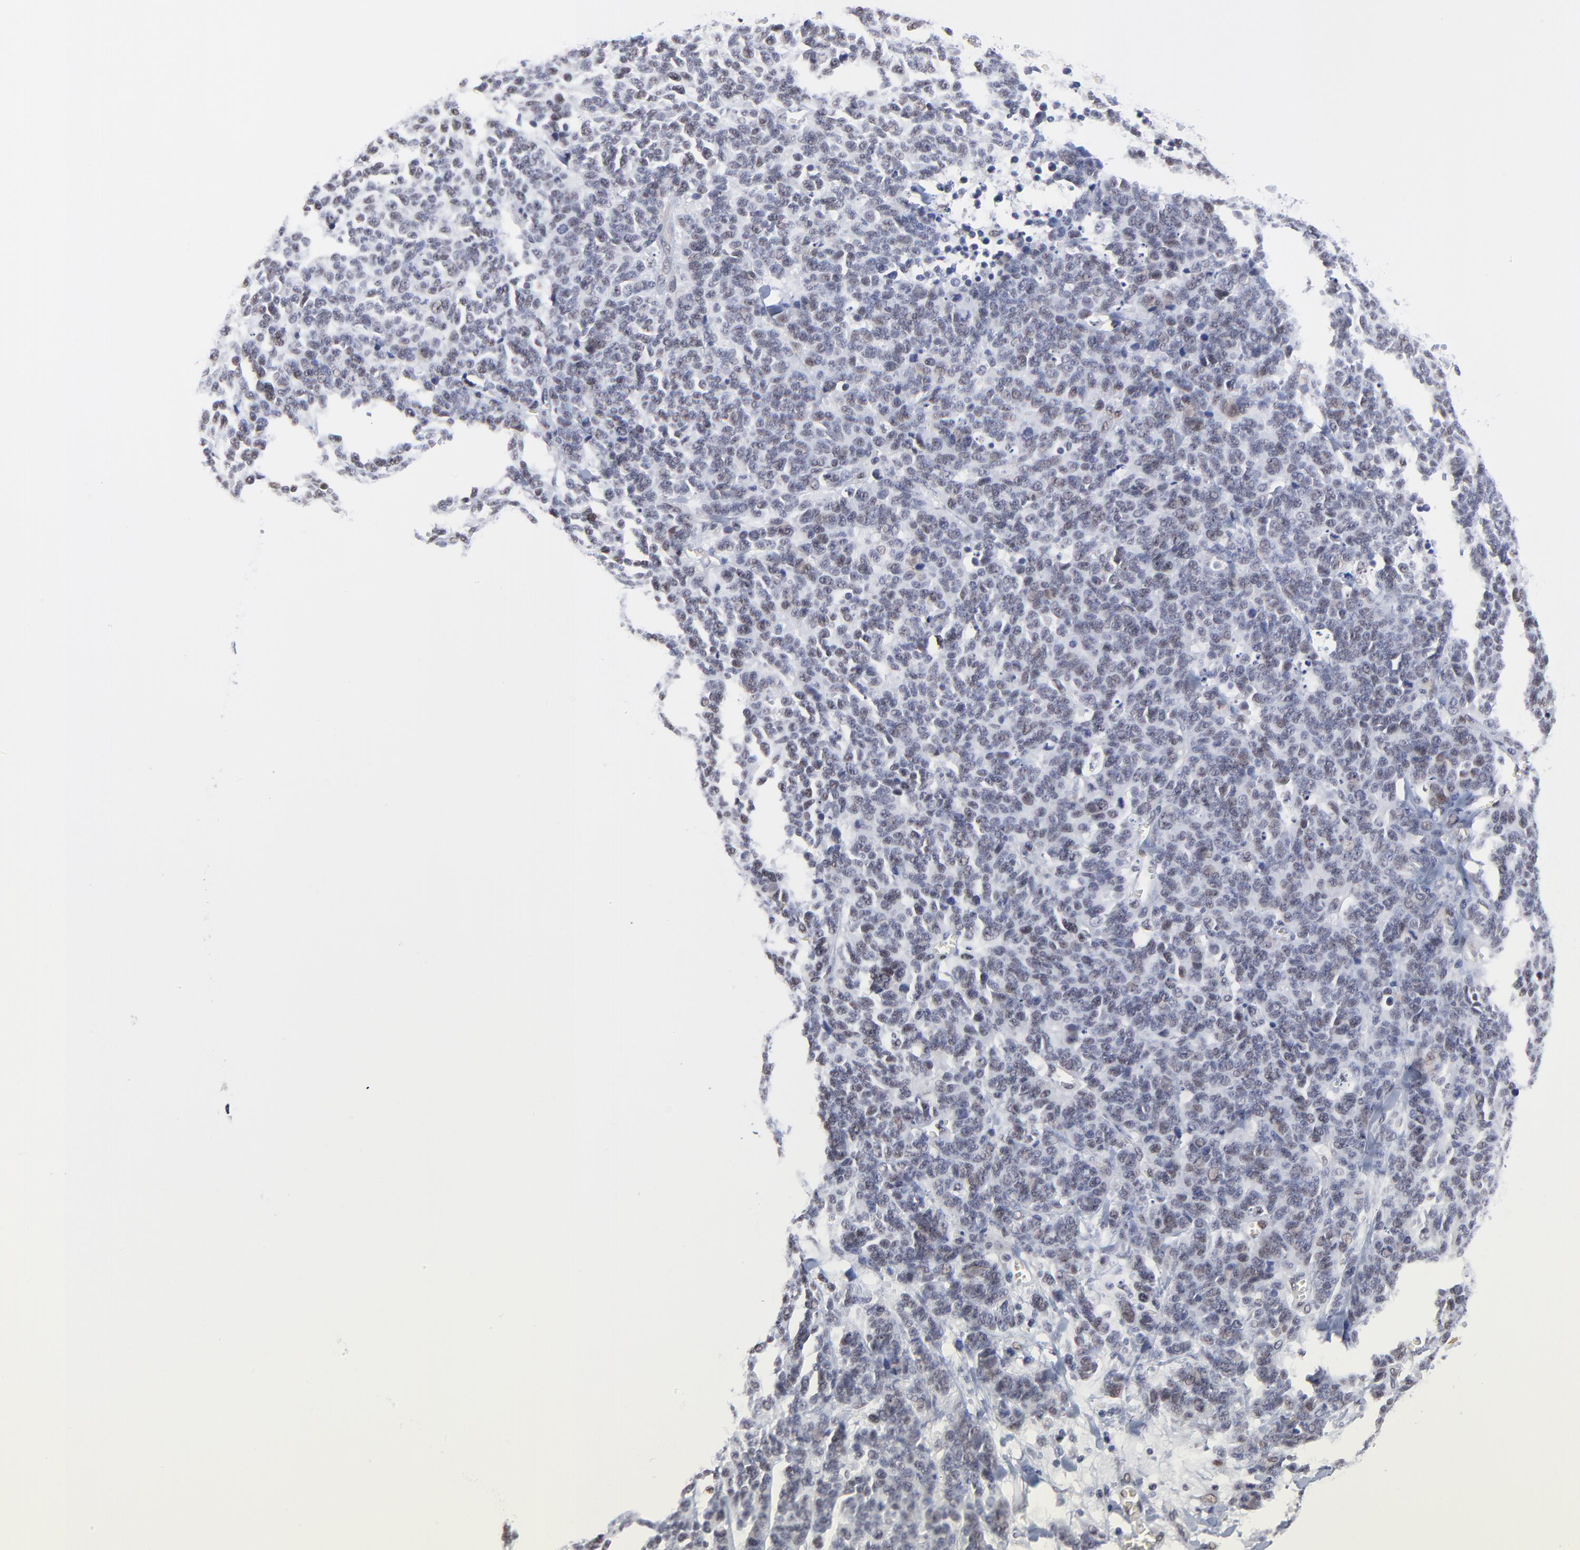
{"staining": {"intensity": "negative", "quantity": "none", "location": "none"}, "tissue": "lung cancer", "cell_type": "Tumor cells", "image_type": "cancer", "snomed": [{"axis": "morphology", "description": "Neoplasm, malignant, NOS"}, {"axis": "topography", "description": "Lung"}], "caption": "Immunohistochemistry (IHC) histopathology image of human neoplasm (malignant) (lung) stained for a protein (brown), which exhibits no expression in tumor cells.", "gene": "OGFOD1", "patient": {"sex": "female", "age": 58}}